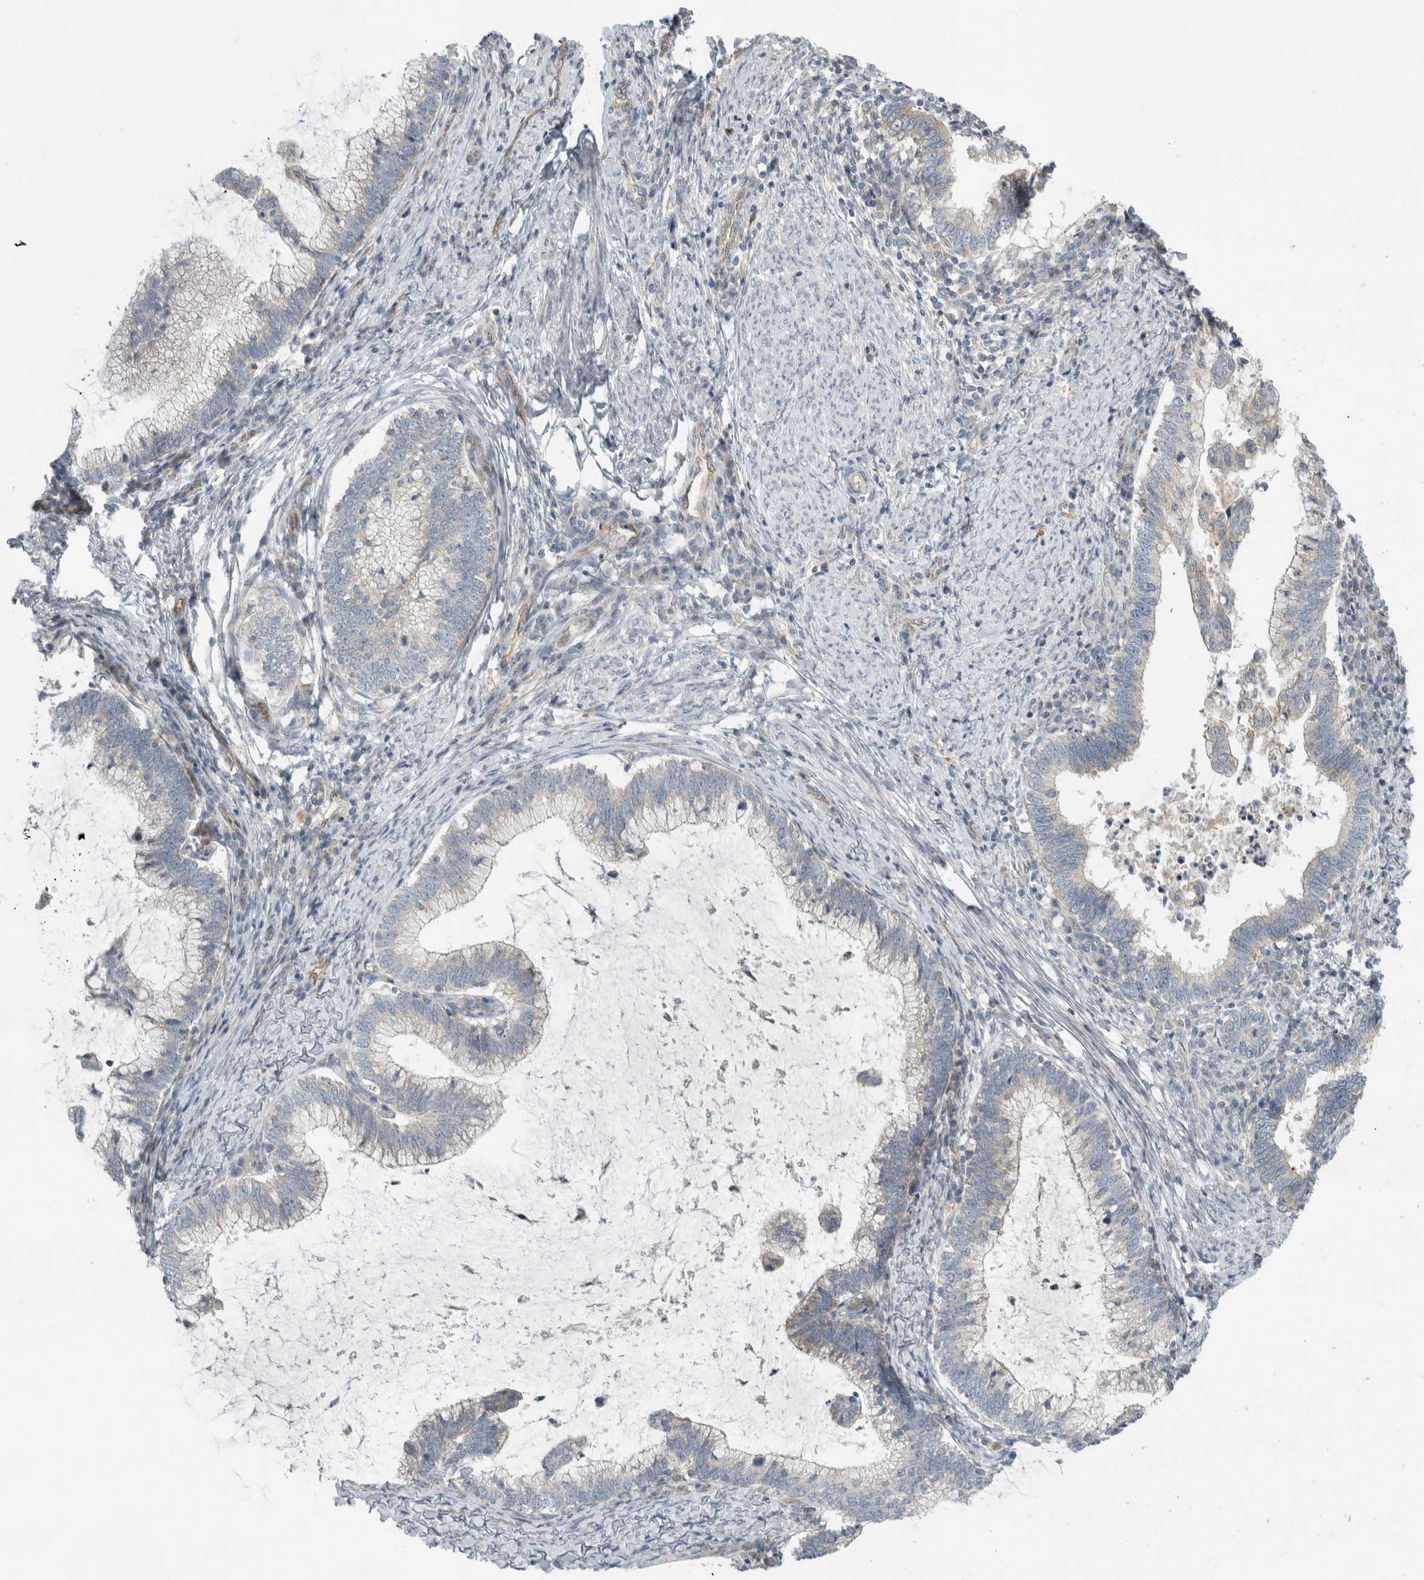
{"staining": {"intensity": "negative", "quantity": "none", "location": "none"}, "tissue": "cervical cancer", "cell_type": "Tumor cells", "image_type": "cancer", "snomed": [{"axis": "morphology", "description": "Adenocarcinoma, NOS"}, {"axis": "topography", "description": "Cervix"}], "caption": "This is a image of IHC staining of cervical cancer (adenocarcinoma), which shows no positivity in tumor cells. (DAB IHC visualized using brightfield microscopy, high magnification).", "gene": "KPNA5", "patient": {"sex": "female", "age": 36}}